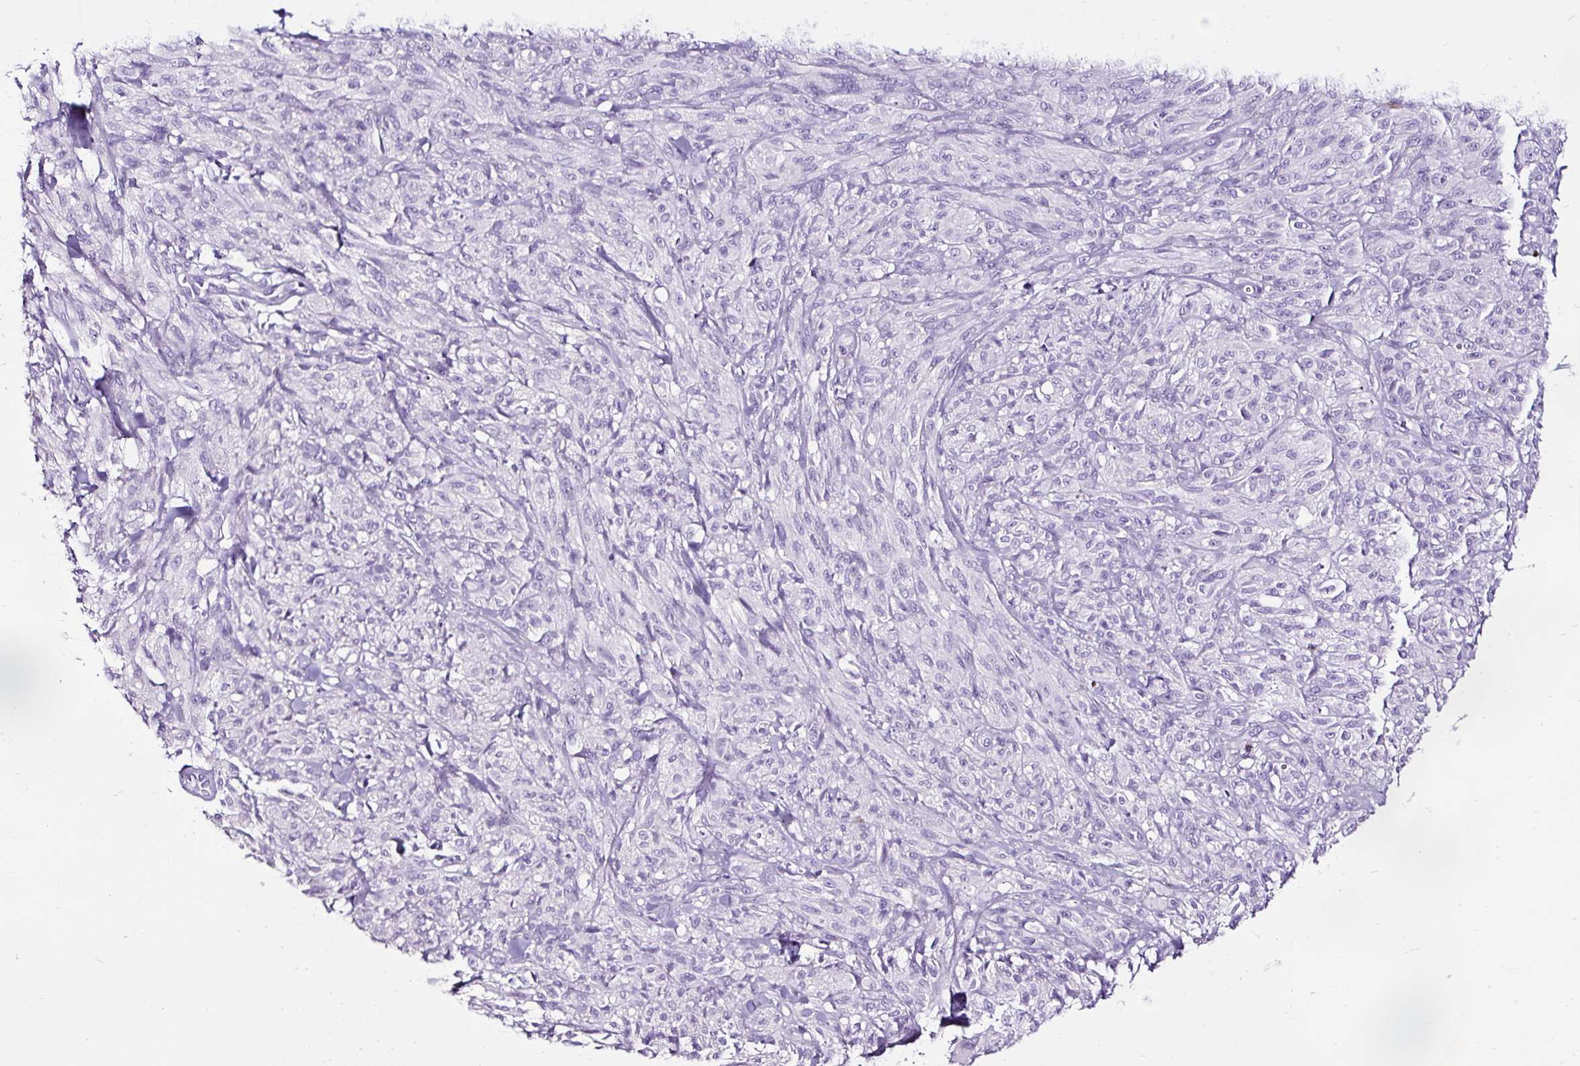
{"staining": {"intensity": "negative", "quantity": "none", "location": "none"}, "tissue": "melanoma", "cell_type": "Tumor cells", "image_type": "cancer", "snomed": [{"axis": "morphology", "description": "Malignant melanoma, NOS"}, {"axis": "topography", "description": "Skin of upper arm"}], "caption": "A micrograph of human malignant melanoma is negative for staining in tumor cells.", "gene": "SLC7A8", "patient": {"sex": "female", "age": 65}}